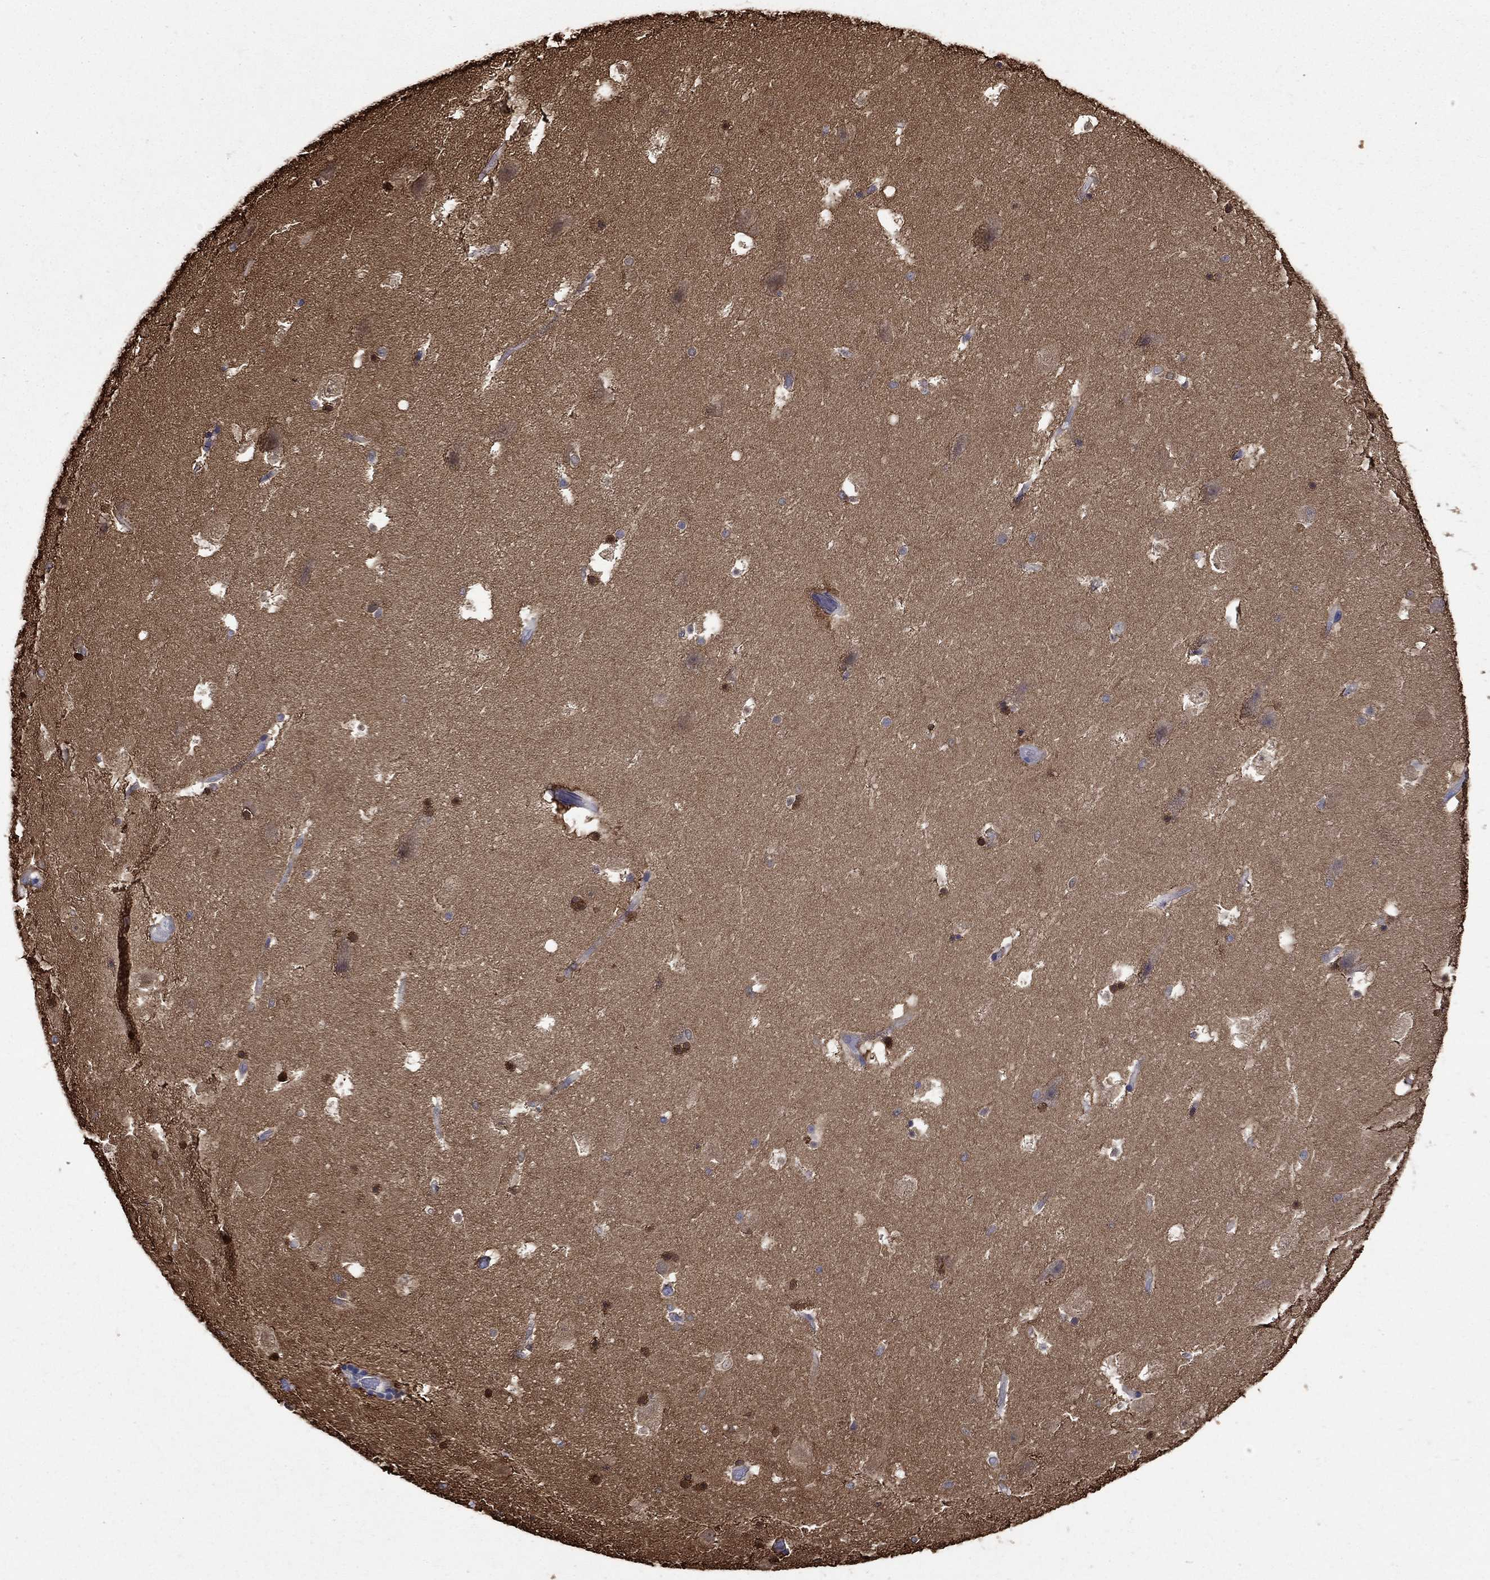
{"staining": {"intensity": "strong", "quantity": "25%-75%", "location": "cytoplasmic/membranous"}, "tissue": "hippocampus", "cell_type": "Glial cells", "image_type": "normal", "snomed": [{"axis": "morphology", "description": "Normal tissue, NOS"}, {"axis": "topography", "description": "Hippocampus"}], "caption": "Protein expression analysis of unremarkable human hippocampus reveals strong cytoplasmic/membranous staining in about 25%-75% of glial cells.", "gene": "DPYSL2", "patient": {"sex": "male", "age": 51}}